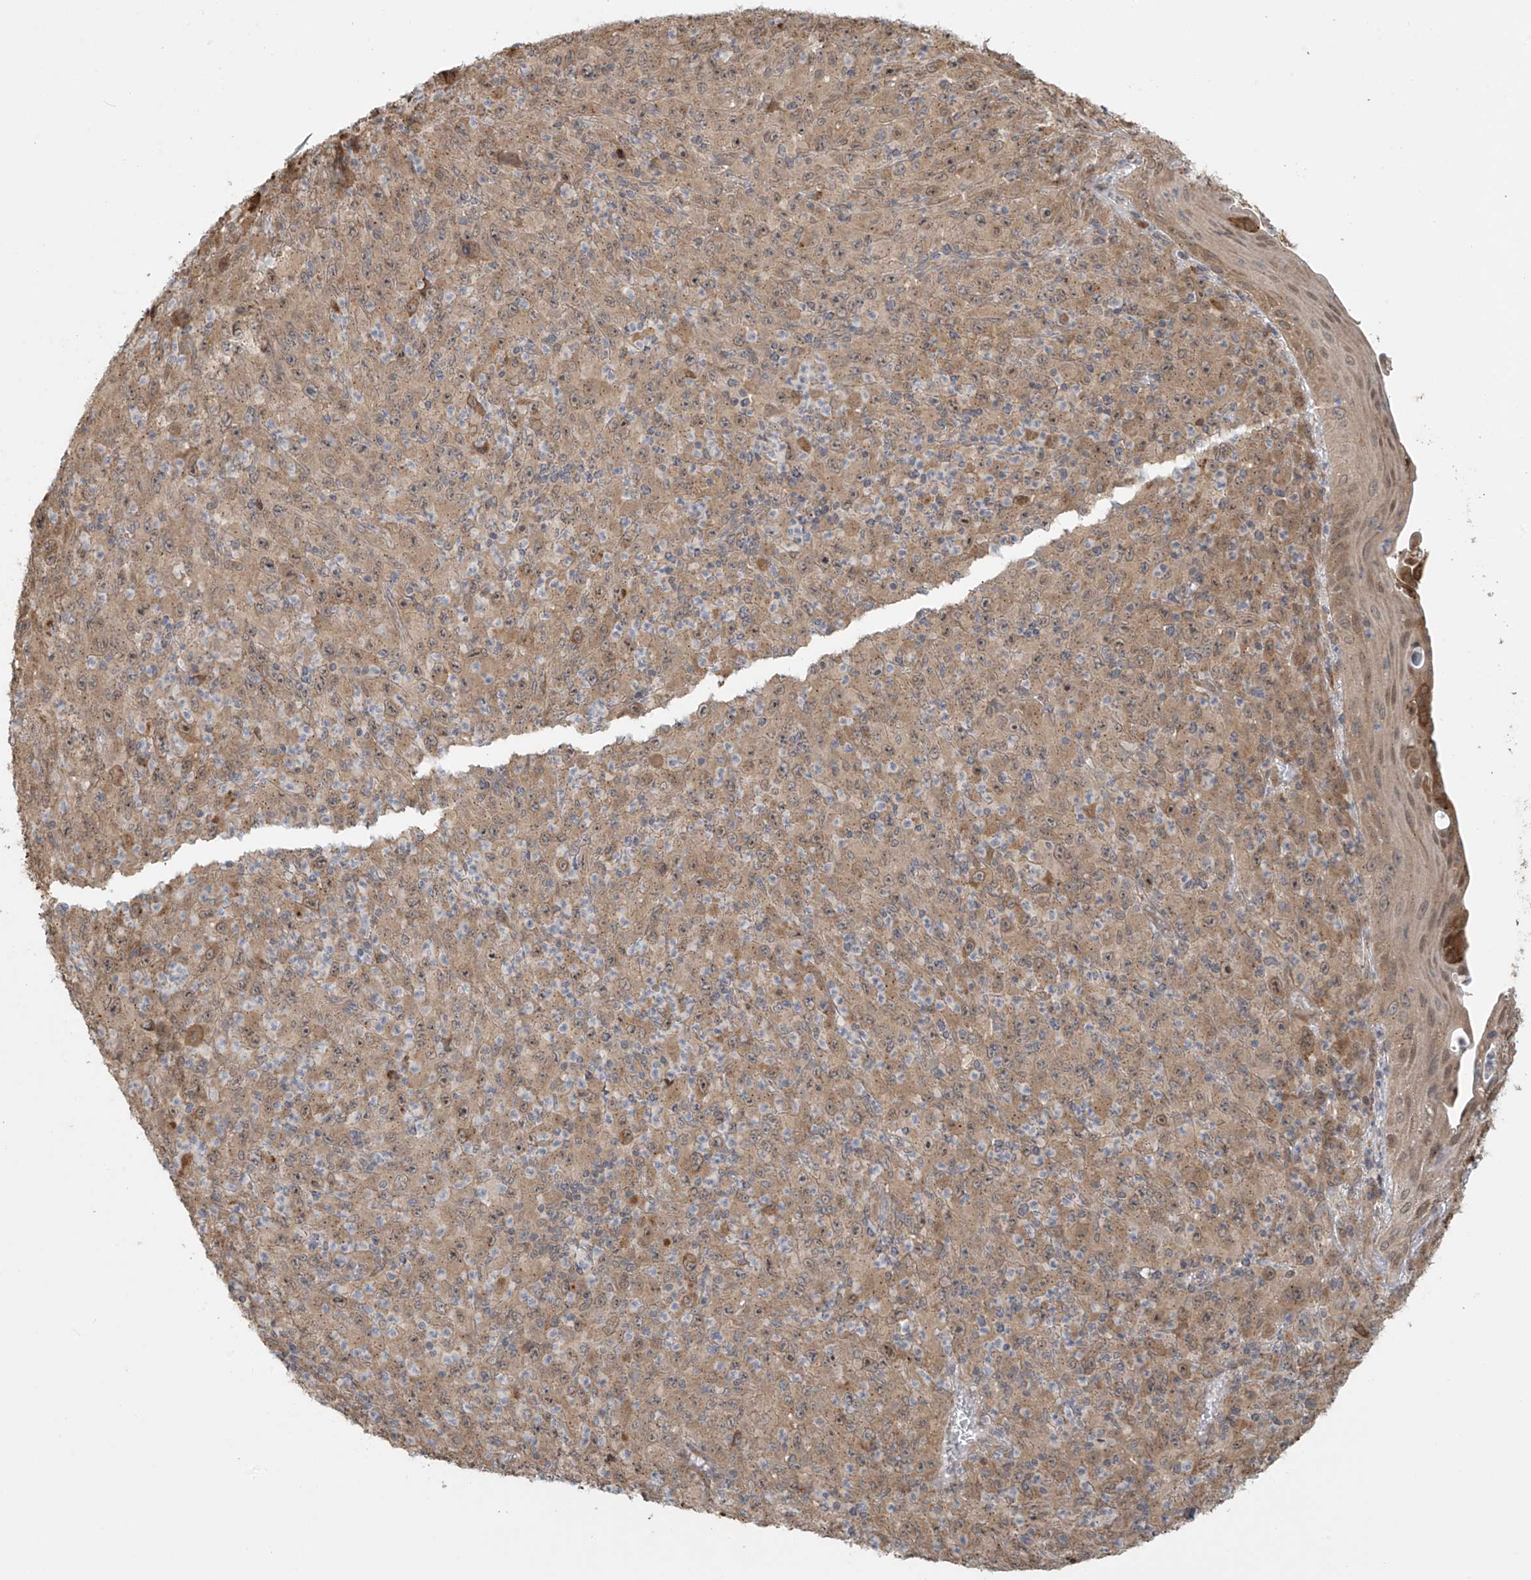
{"staining": {"intensity": "weak", "quantity": ">75%", "location": "cytoplasmic/membranous"}, "tissue": "melanoma", "cell_type": "Tumor cells", "image_type": "cancer", "snomed": [{"axis": "morphology", "description": "Malignant melanoma, Metastatic site"}, {"axis": "topography", "description": "Skin"}], "caption": "Tumor cells display low levels of weak cytoplasmic/membranous staining in about >75% of cells in human malignant melanoma (metastatic site). The staining is performed using DAB brown chromogen to label protein expression. The nuclei are counter-stained blue using hematoxylin.", "gene": "PLEKHM3", "patient": {"sex": "female", "age": 56}}